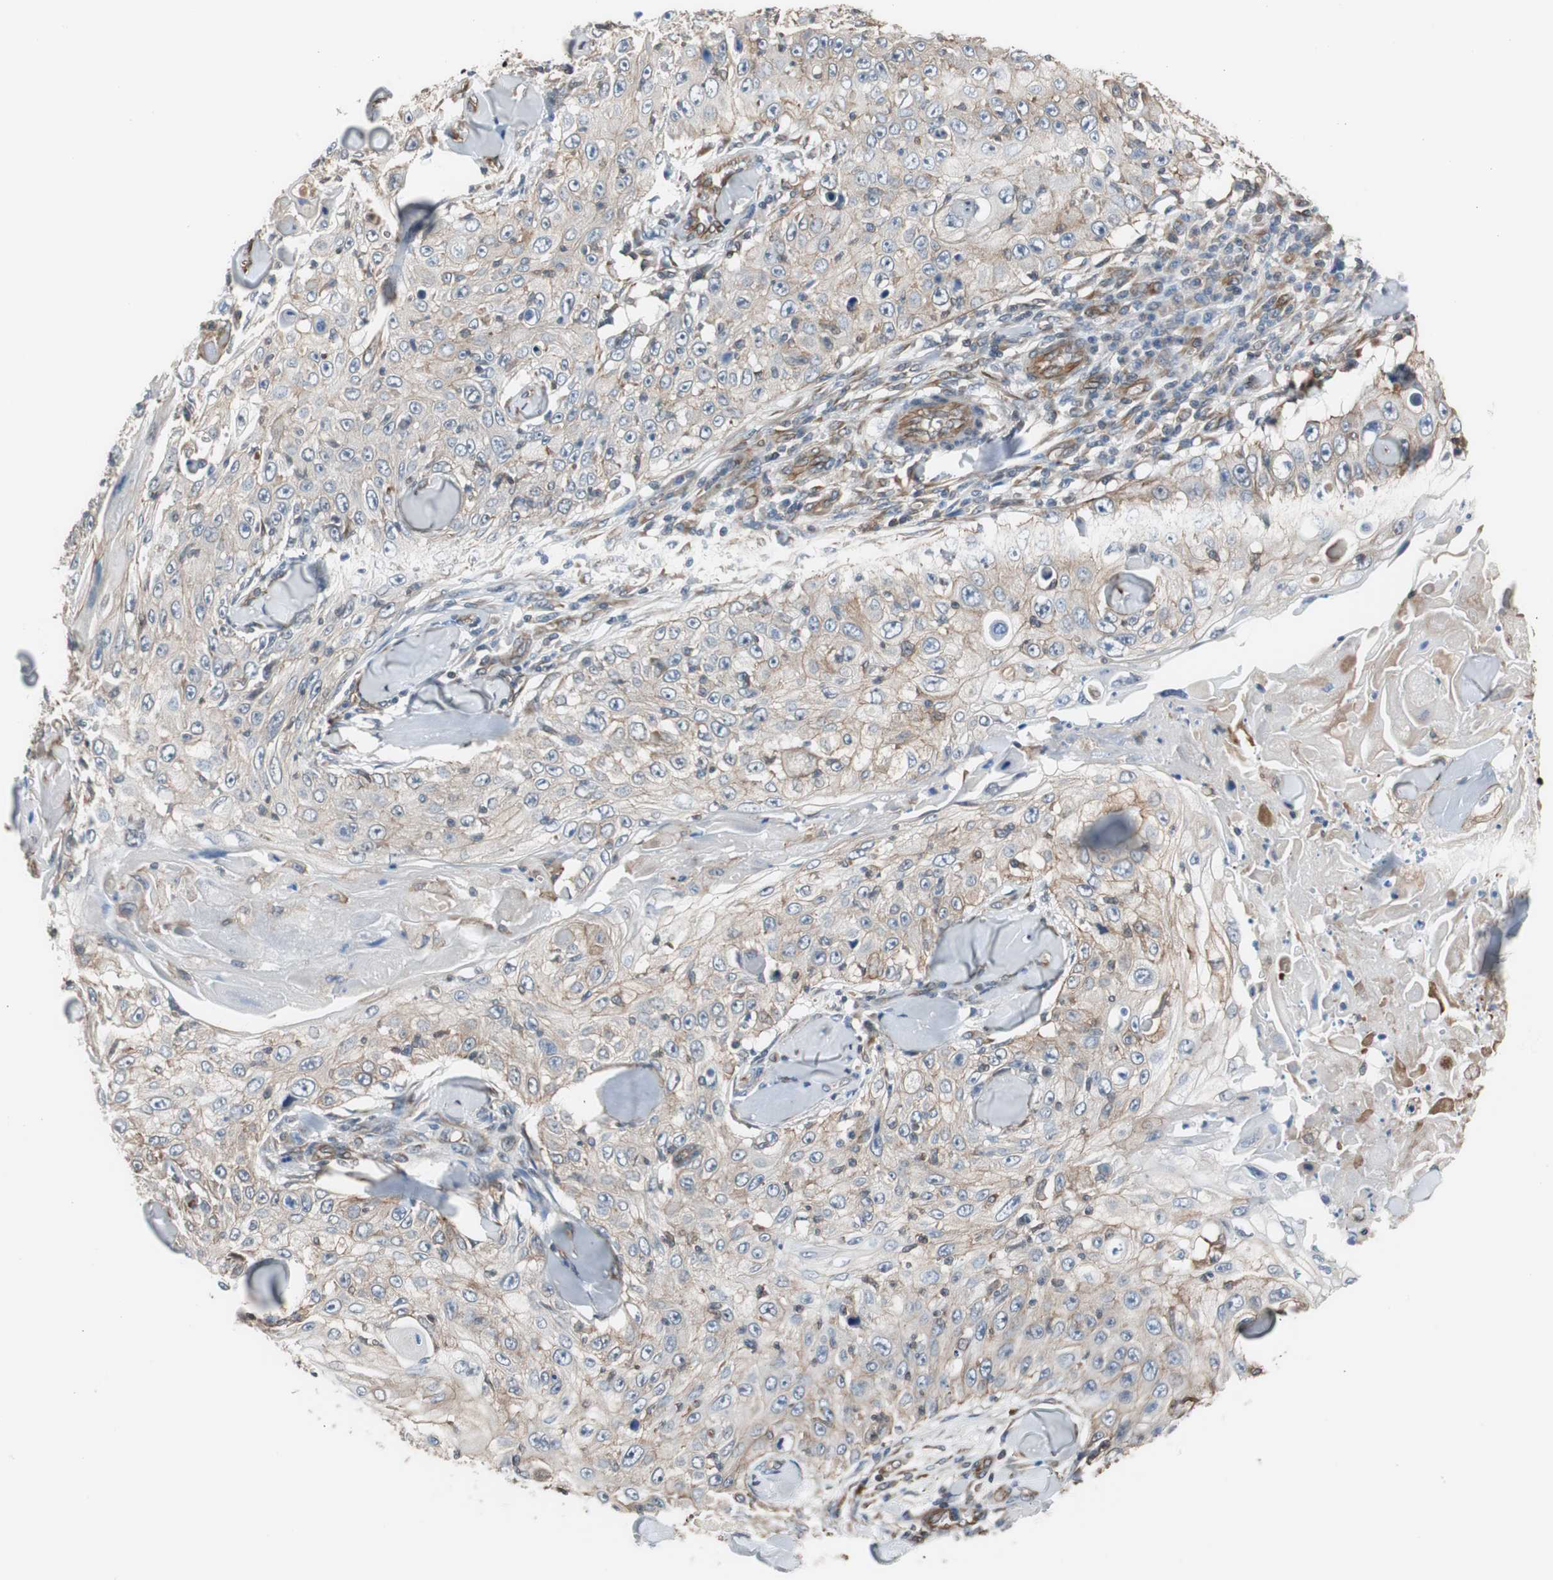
{"staining": {"intensity": "weak", "quantity": "25%-75%", "location": "cytoplasmic/membranous"}, "tissue": "skin cancer", "cell_type": "Tumor cells", "image_type": "cancer", "snomed": [{"axis": "morphology", "description": "Squamous cell carcinoma, NOS"}, {"axis": "topography", "description": "Skin"}], "caption": "Immunohistochemical staining of squamous cell carcinoma (skin) exhibits weak cytoplasmic/membranous protein positivity in approximately 25%-75% of tumor cells.", "gene": "KIF3B", "patient": {"sex": "male", "age": 86}}